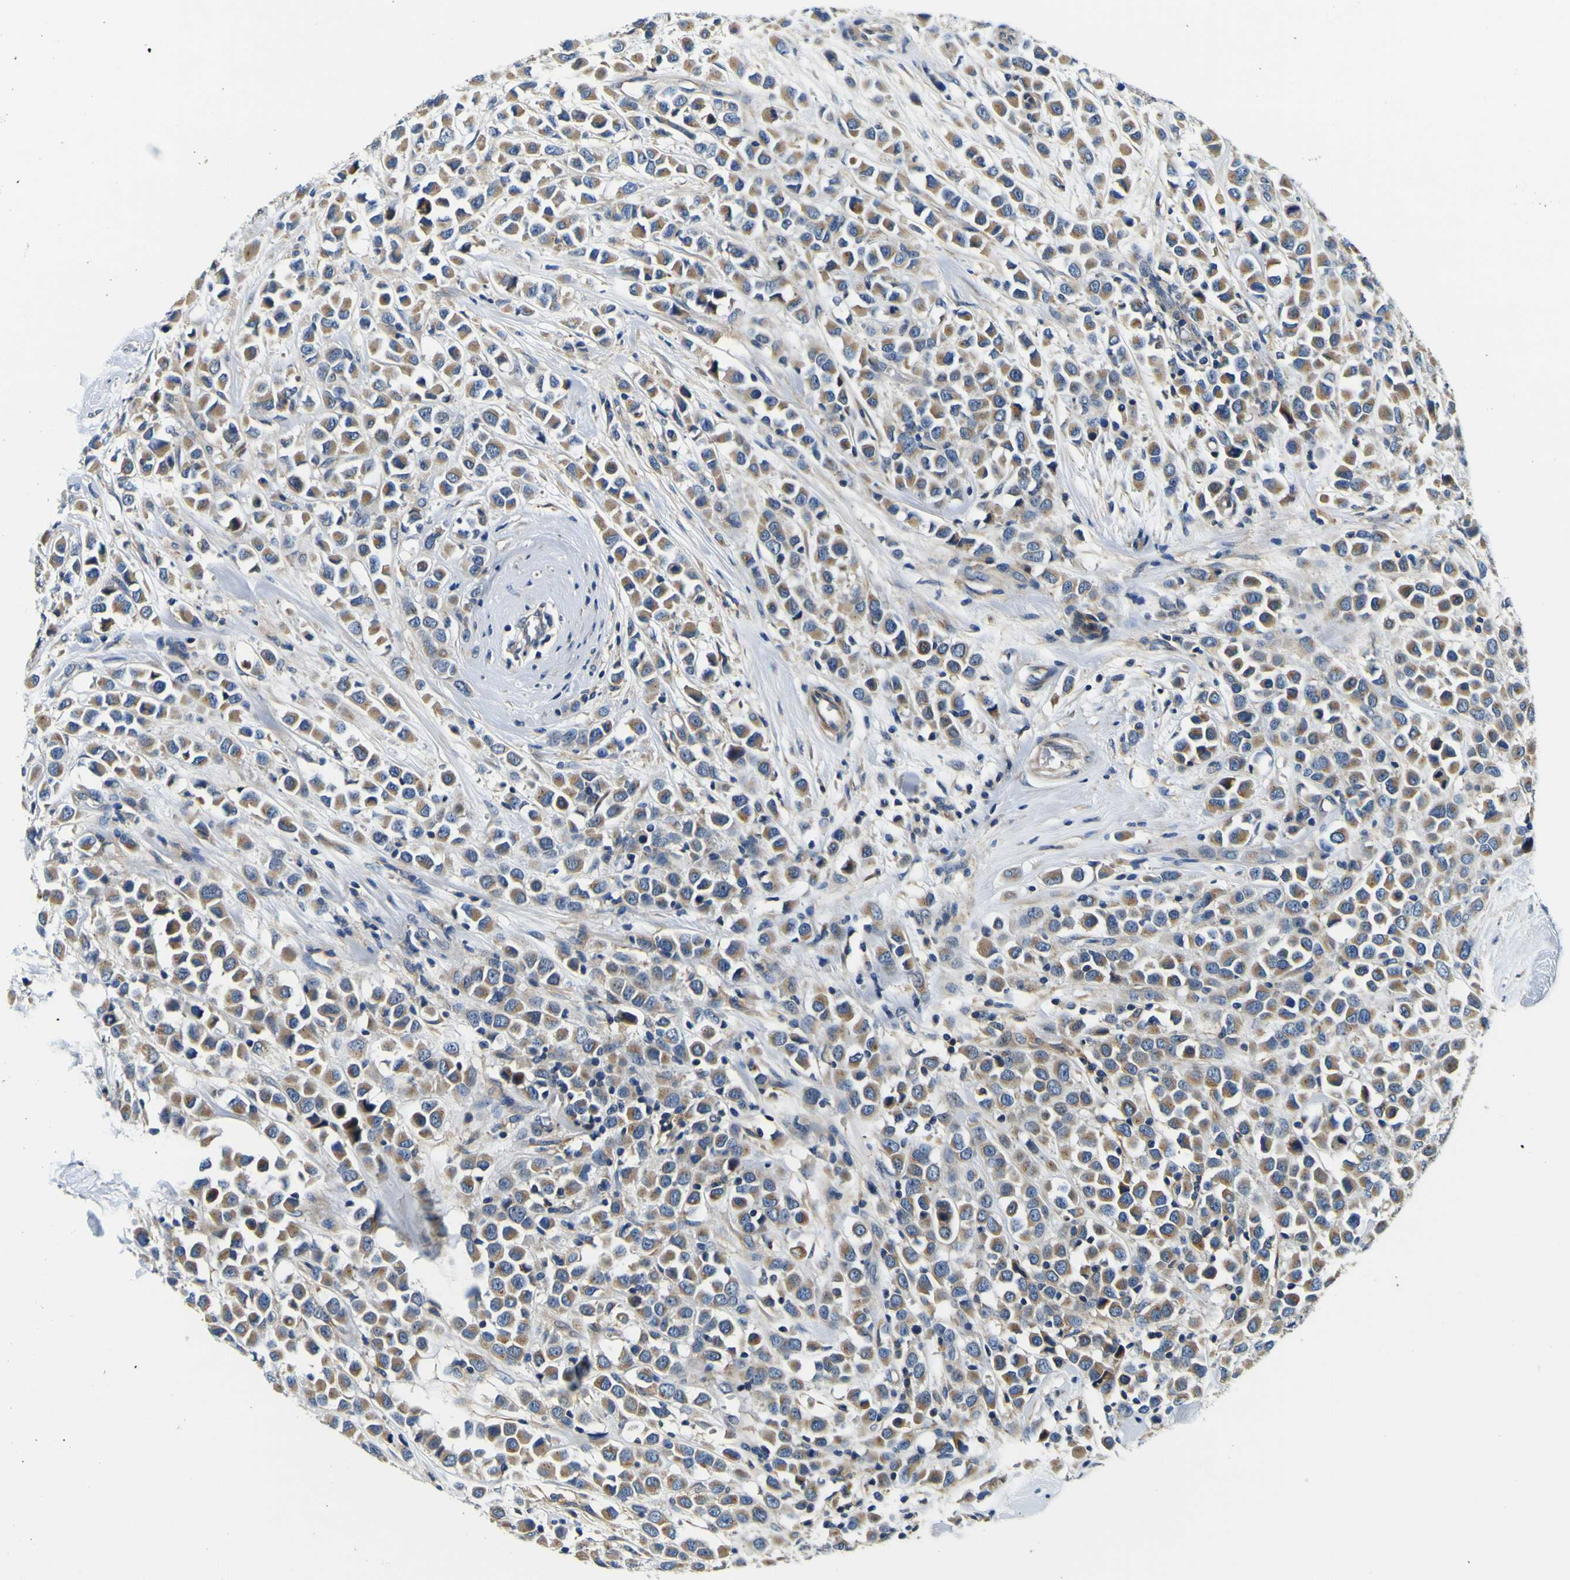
{"staining": {"intensity": "moderate", "quantity": ">75%", "location": "cytoplasmic/membranous"}, "tissue": "breast cancer", "cell_type": "Tumor cells", "image_type": "cancer", "snomed": [{"axis": "morphology", "description": "Duct carcinoma"}, {"axis": "topography", "description": "Breast"}], "caption": "Breast cancer (intraductal carcinoma) was stained to show a protein in brown. There is medium levels of moderate cytoplasmic/membranous expression in about >75% of tumor cells. (DAB IHC with brightfield microscopy, high magnification).", "gene": "CLSTN1", "patient": {"sex": "female", "age": 61}}